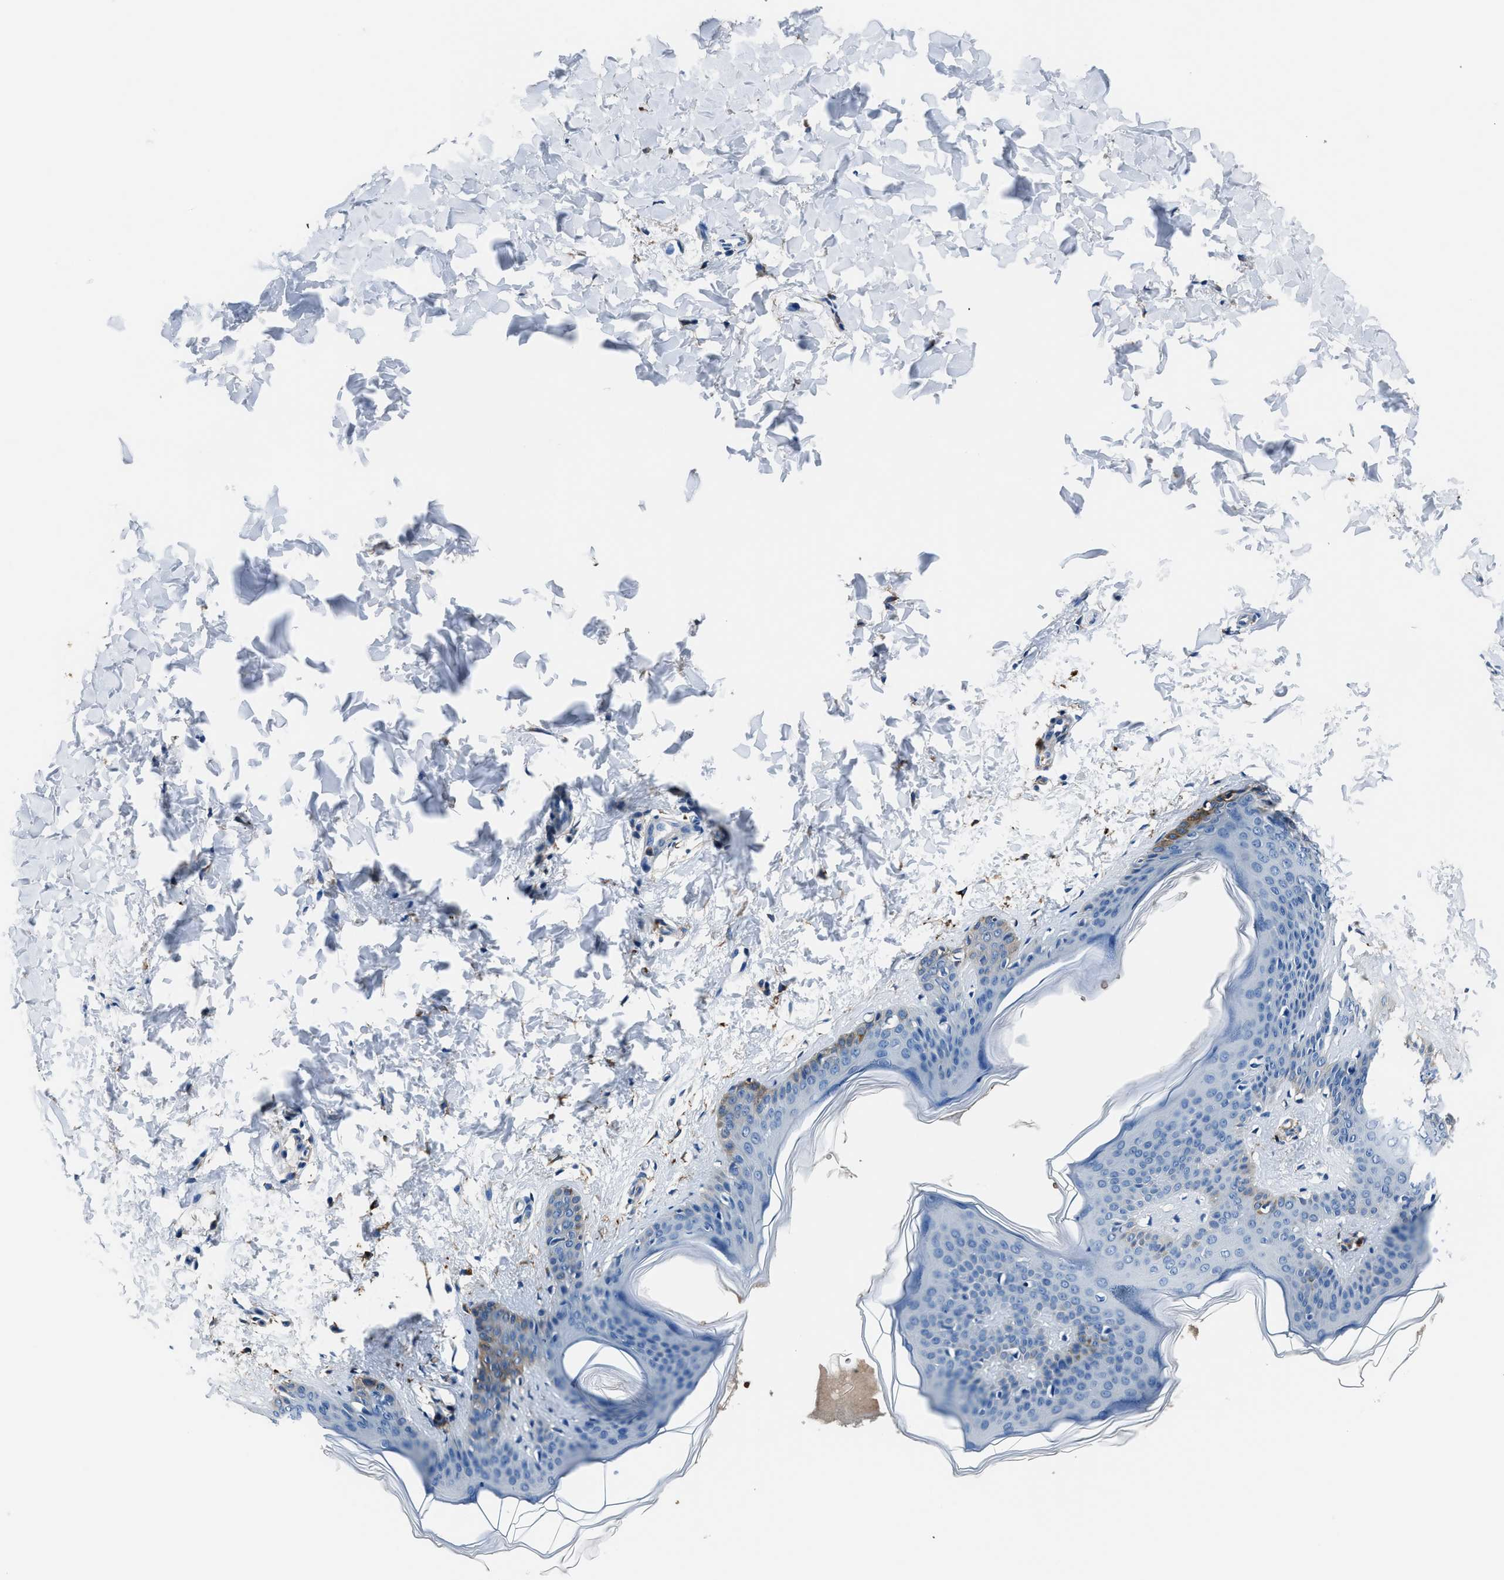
{"staining": {"intensity": "moderate", "quantity": ">75%", "location": "cytoplasmic/membranous"}, "tissue": "skin", "cell_type": "Fibroblasts", "image_type": "normal", "snomed": [{"axis": "morphology", "description": "Normal tissue, NOS"}, {"axis": "topography", "description": "Skin"}], "caption": "Skin stained with a brown dye demonstrates moderate cytoplasmic/membranous positive expression in about >75% of fibroblasts.", "gene": "FTL", "patient": {"sex": "female", "age": 17}}